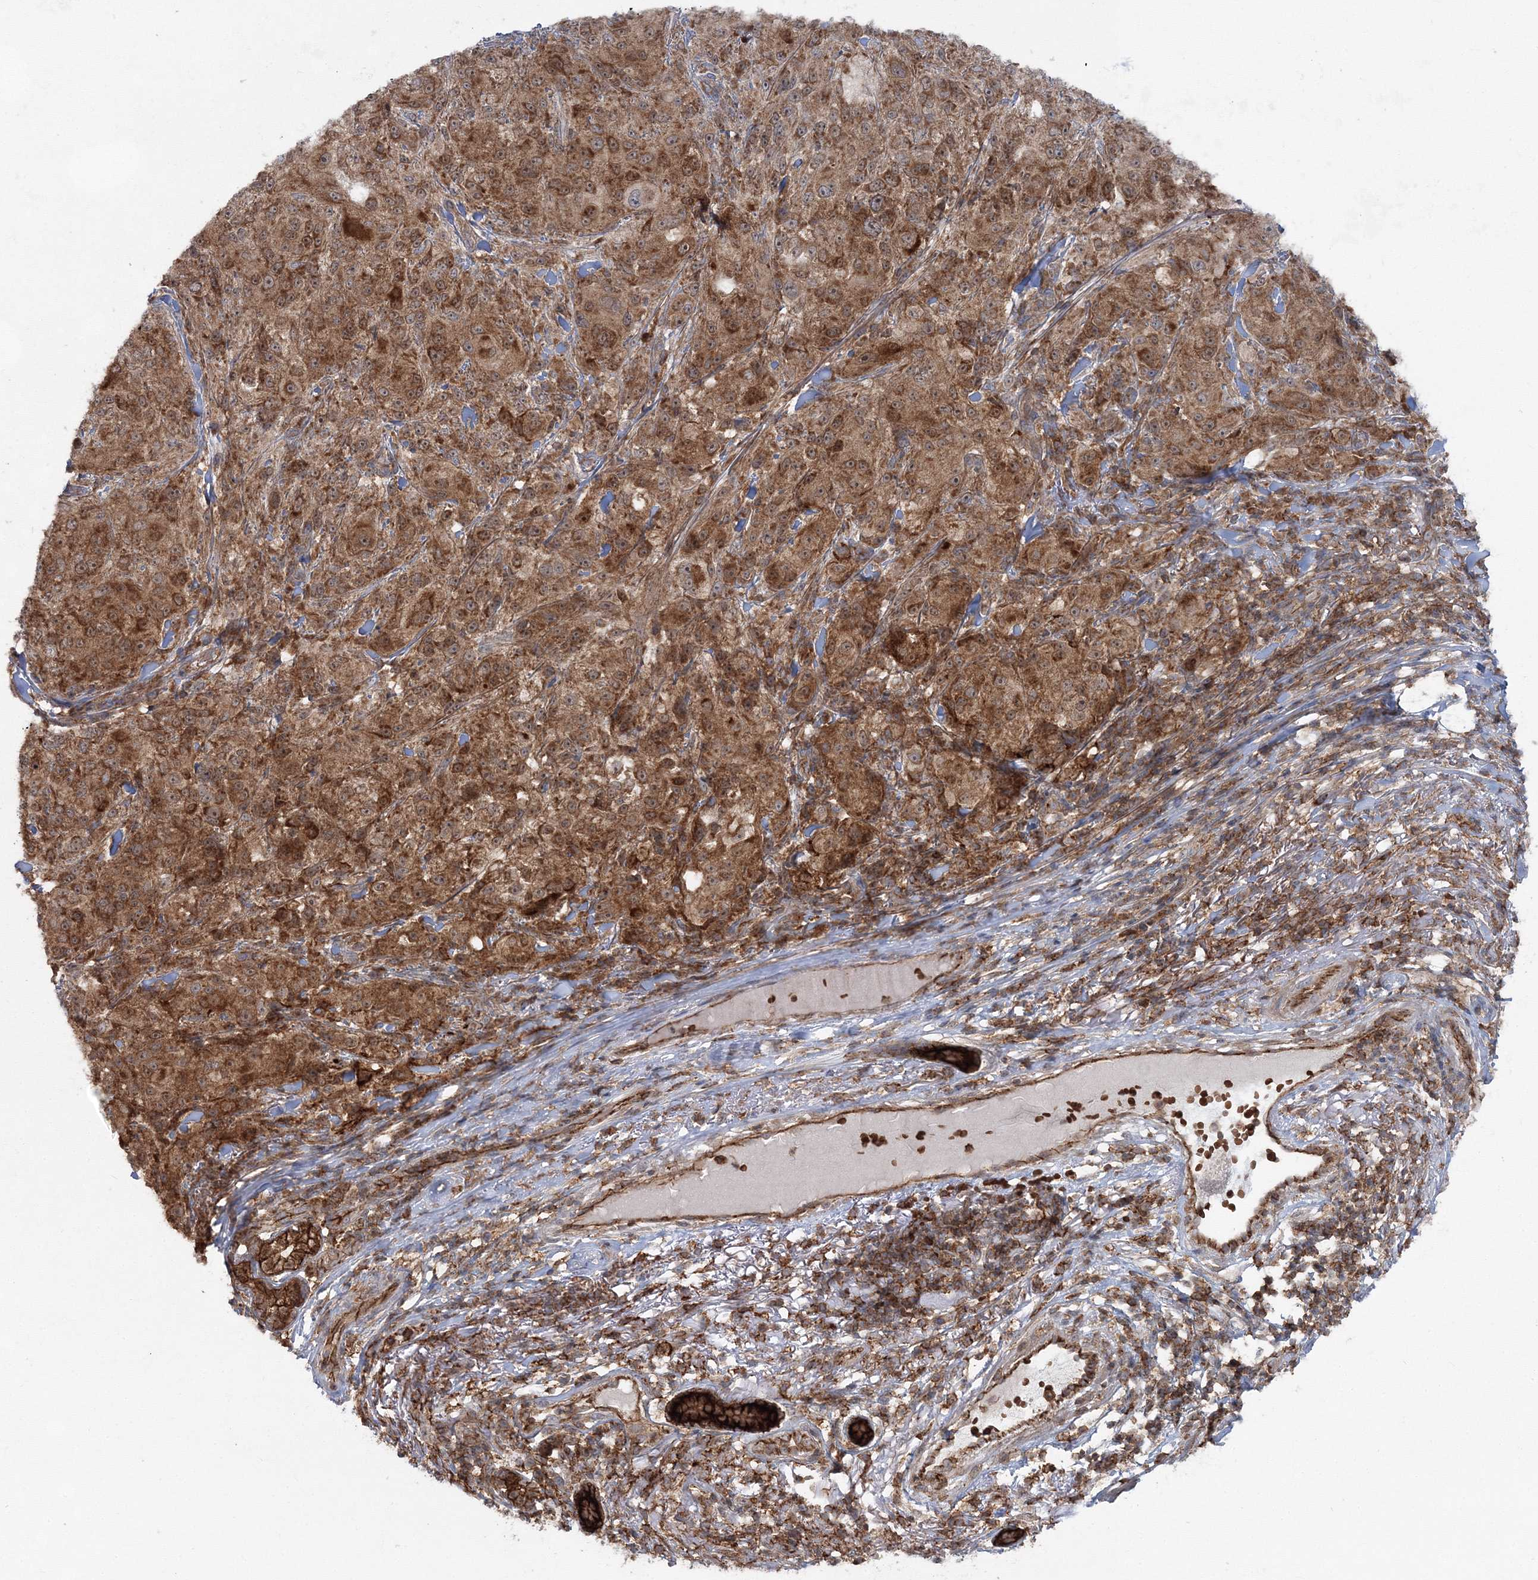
{"staining": {"intensity": "moderate", "quantity": ">75%", "location": "cytoplasmic/membranous,nuclear"}, "tissue": "melanoma", "cell_type": "Tumor cells", "image_type": "cancer", "snomed": [{"axis": "morphology", "description": "Necrosis, NOS"}, {"axis": "morphology", "description": "Malignant melanoma, NOS"}, {"axis": "topography", "description": "Skin"}], "caption": "Human melanoma stained for a protein (brown) demonstrates moderate cytoplasmic/membranous and nuclear positive staining in approximately >75% of tumor cells.", "gene": "PCBD2", "patient": {"sex": "female", "age": 87}}